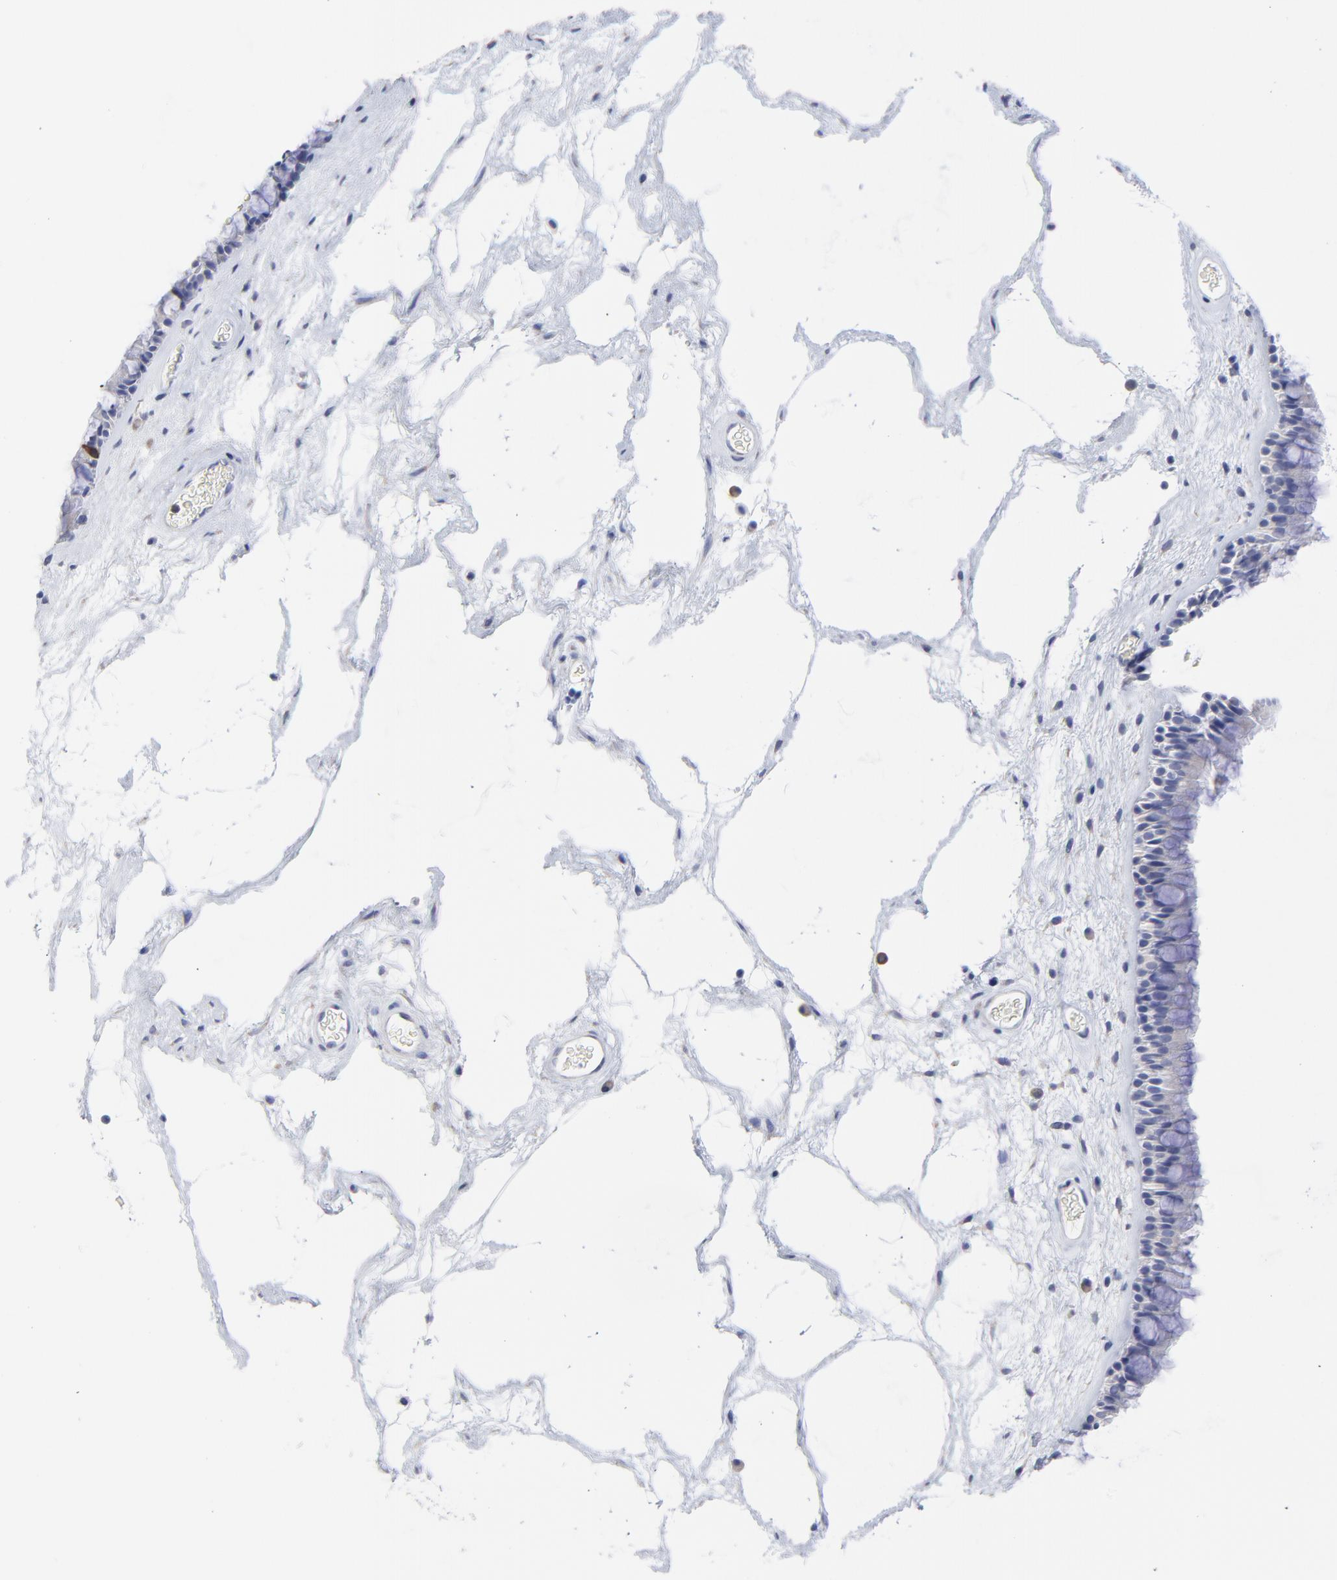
{"staining": {"intensity": "negative", "quantity": "none", "location": "none"}, "tissue": "nasopharynx", "cell_type": "Respiratory epithelial cells", "image_type": "normal", "snomed": [{"axis": "morphology", "description": "Normal tissue, NOS"}, {"axis": "morphology", "description": "Inflammation, NOS"}, {"axis": "topography", "description": "Nasopharynx"}], "caption": "Immunohistochemistry photomicrograph of unremarkable human nasopharynx stained for a protein (brown), which demonstrates no expression in respiratory epithelial cells. (Stains: DAB (3,3'-diaminobenzidine) immunohistochemistry (IHC) with hematoxylin counter stain, Microscopy: brightfield microscopy at high magnification).", "gene": "DUSP9", "patient": {"sex": "male", "age": 48}}